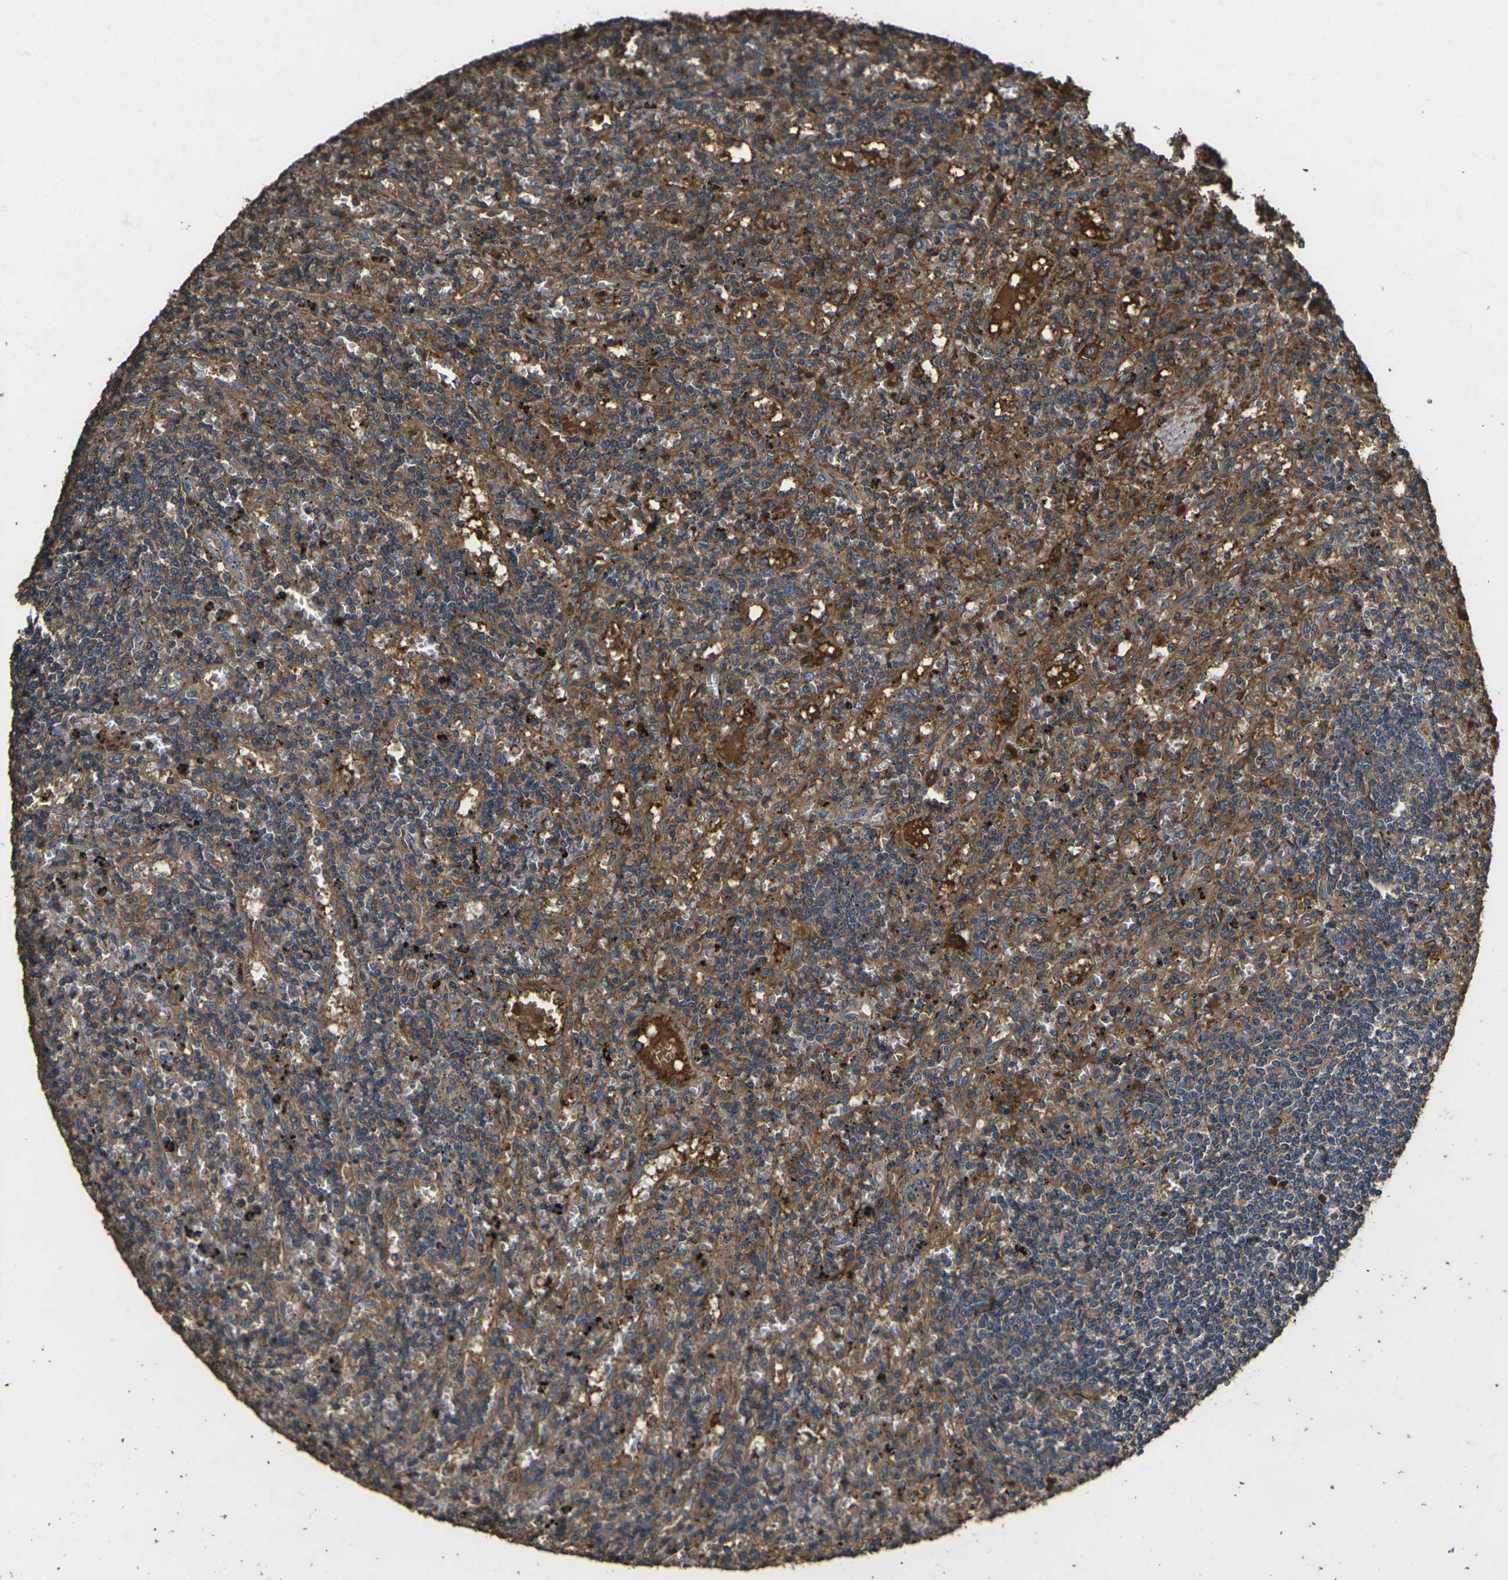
{"staining": {"intensity": "moderate", "quantity": ">75%", "location": "cytoplasmic/membranous"}, "tissue": "lymphoma", "cell_type": "Tumor cells", "image_type": "cancer", "snomed": [{"axis": "morphology", "description": "Malignant lymphoma, non-Hodgkin's type, Low grade"}, {"axis": "topography", "description": "Spleen"}], "caption": "A medium amount of moderate cytoplasmic/membranous staining is identified in approximately >75% of tumor cells in lymphoma tissue.", "gene": "HSPG2", "patient": {"sex": "male", "age": 76}}